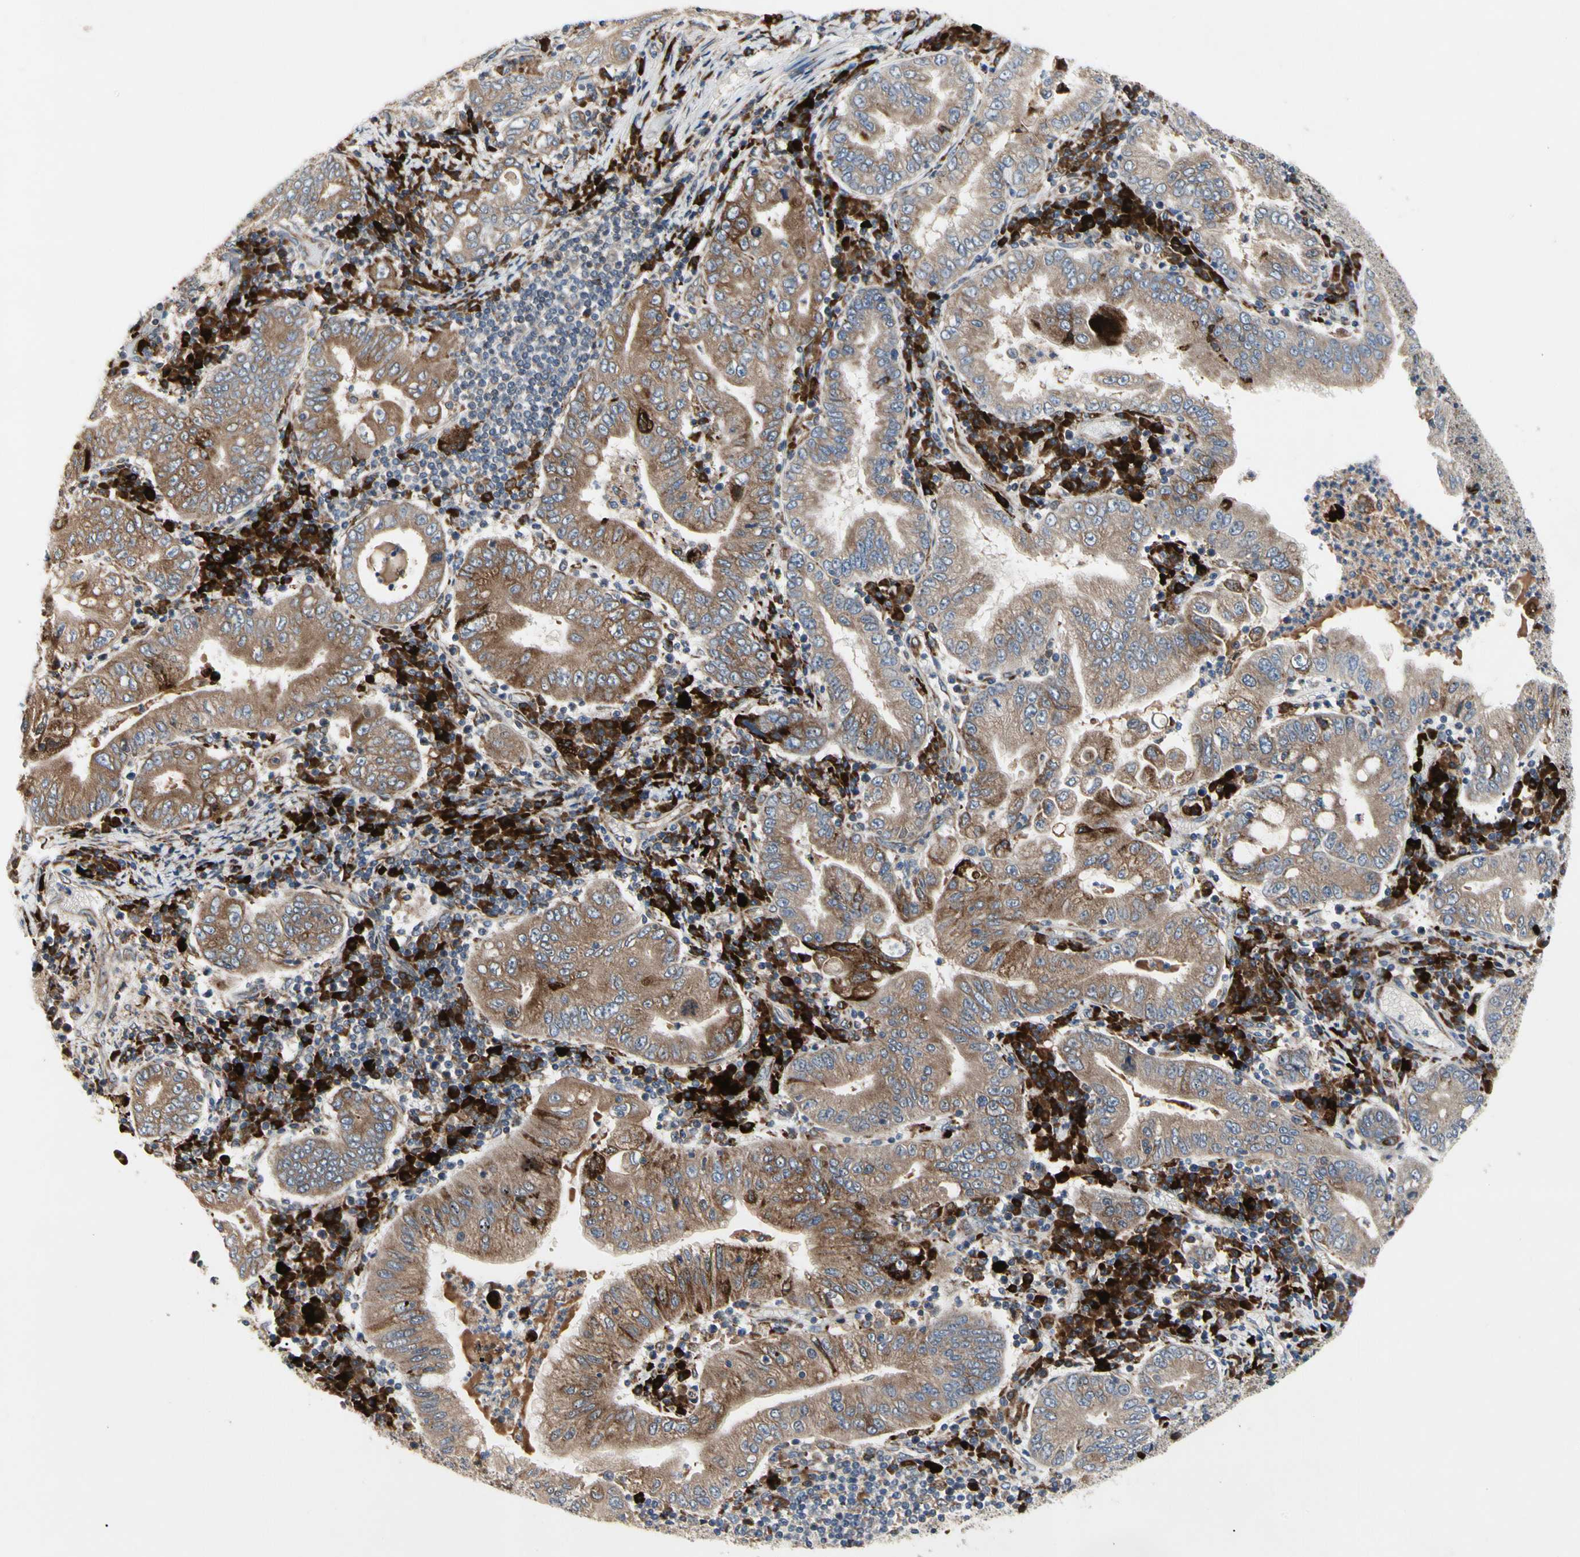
{"staining": {"intensity": "moderate", "quantity": ">75%", "location": "cytoplasmic/membranous"}, "tissue": "stomach cancer", "cell_type": "Tumor cells", "image_type": "cancer", "snomed": [{"axis": "morphology", "description": "Normal tissue, NOS"}, {"axis": "morphology", "description": "Adenocarcinoma, NOS"}, {"axis": "topography", "description": "Esophagus"}, {"axis": "topography", "description": "Stomach, upper"}, {"axis": "topography", "description": "Peripheral nerve tissue"}], "caption": "Adenocarcinoma (stomach) stained for a protein (brown) demonstrates moderate cytoplasmic/membranous positive staining in approximately >75% of tumor cells.", "gene": "MMEL1", "patient": {"sex": "male", "age": 62}}